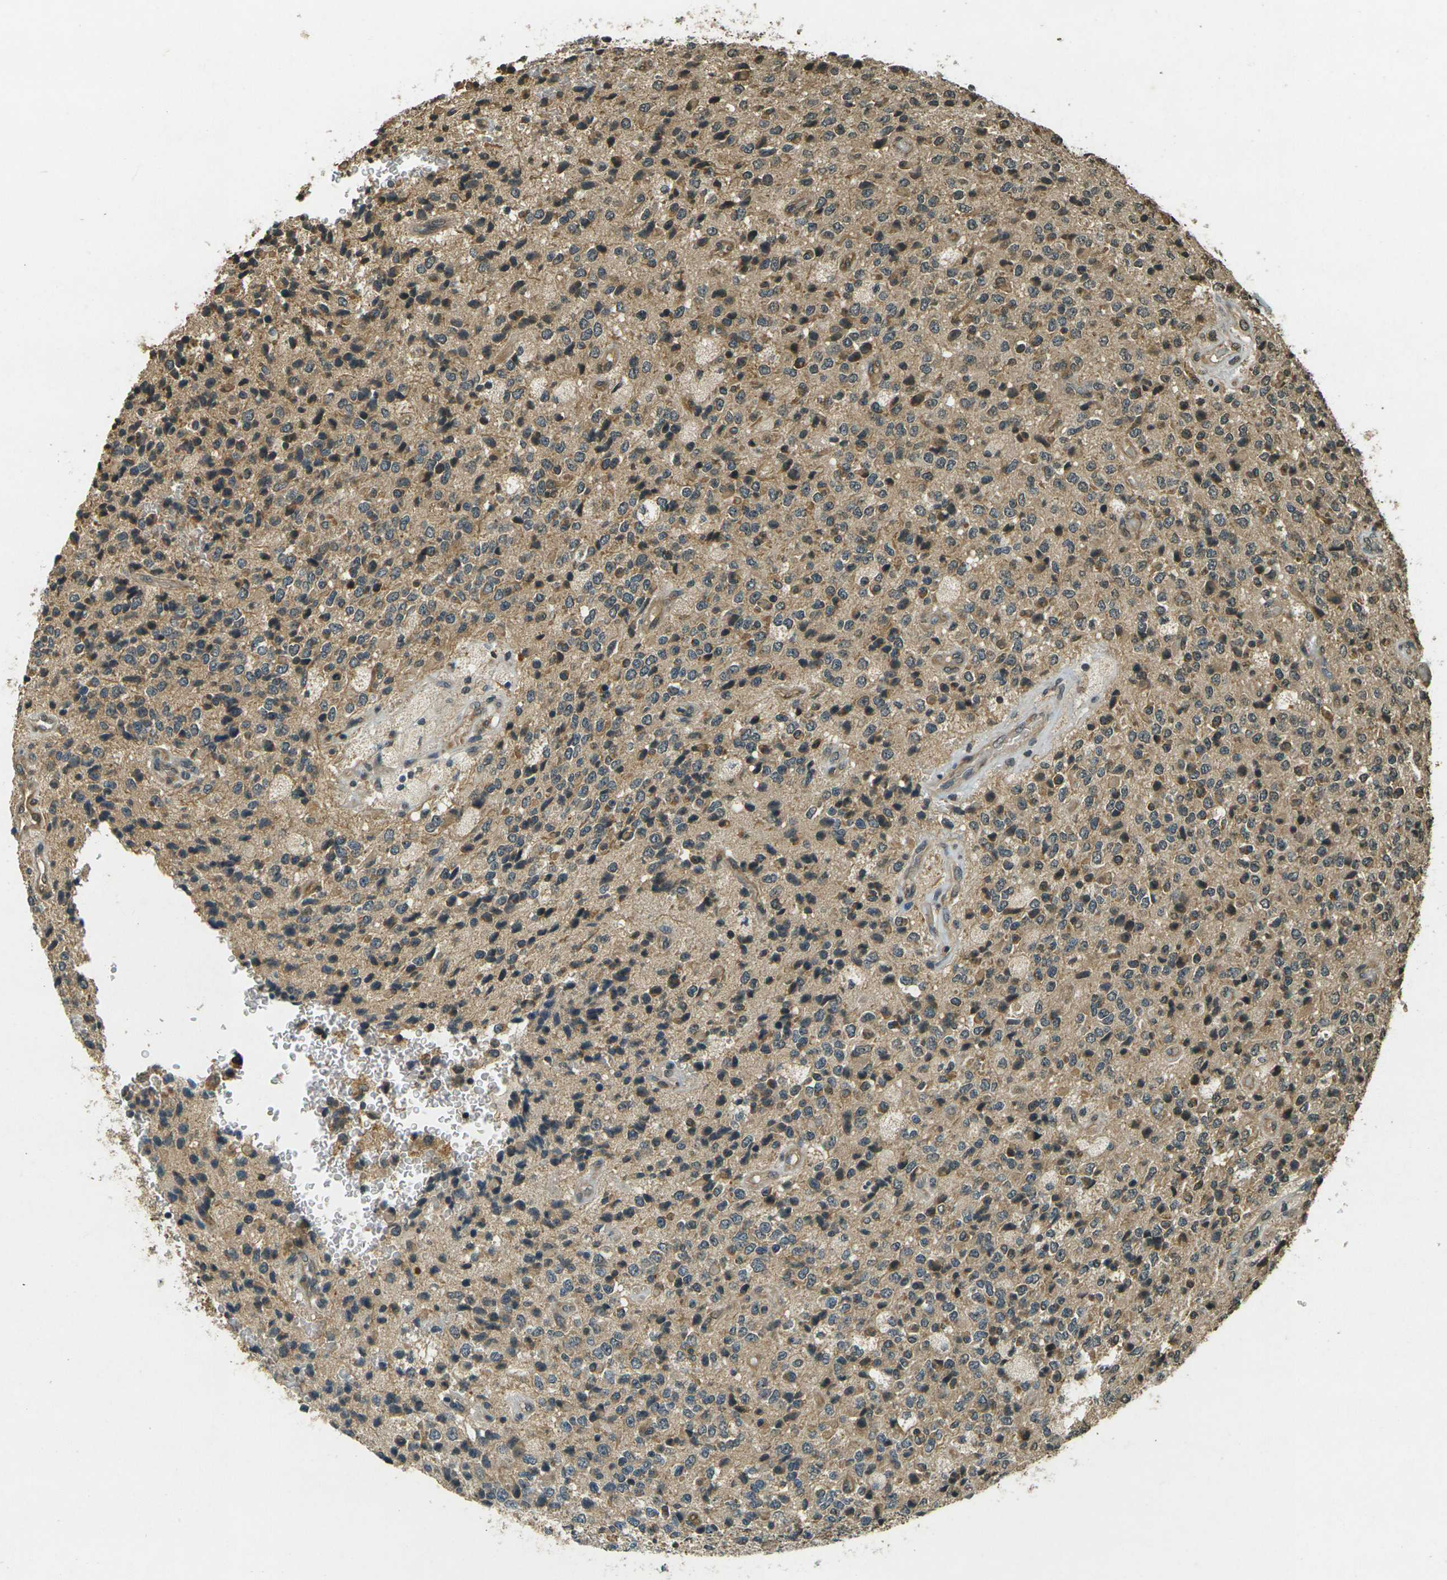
{"staining": {"intensity": "moderate", "quantity": "25%-75%", "location": "cytoplasmic/membranous"}, "tissue": "glioma", "cell_type": "Tumor cells", "image_type": "cancer", "snomed": [{"axis": "morphology", "description": "Glioma, malignant, High grade"}, {"axis": "topography", "description": "pancreas cauda"}], "caption": "This histopathology image demonstrates immunohistochemistry staining of human glioma, with medium moderate cytoplasmic/membranous expression in approximately 25%-75% of tumor cells.", "gene": "PDE2A", "patient": {"sex": "male", "age": 60}}